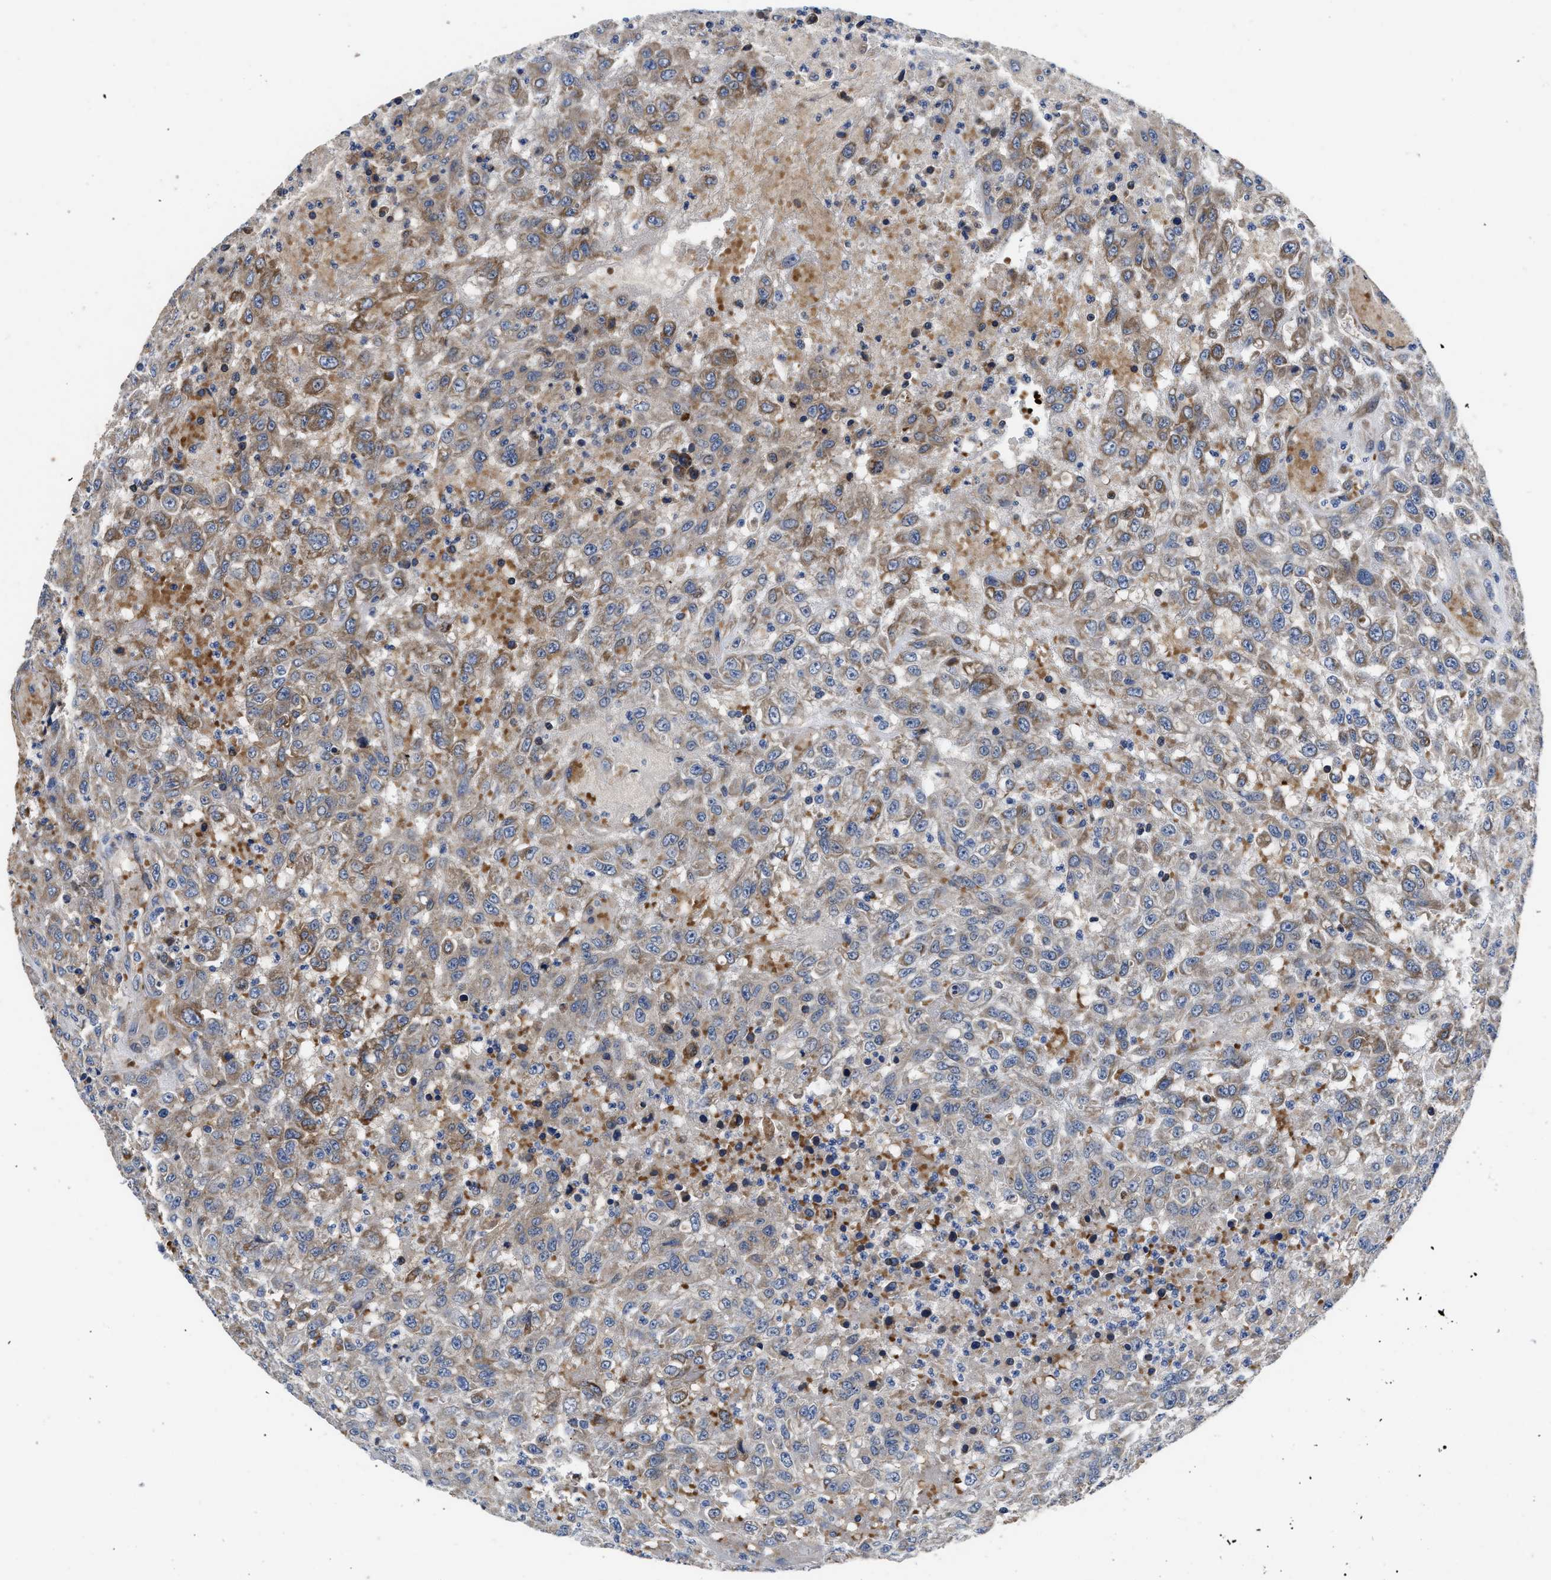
{"staining": {"intensity": "moderate", "quantity": "25%-75%", "location": "cytoplasmic/membranous"}, "tissue": "urothelial cancer", "cell_type": "Tumor cells", "image_type": "cancer", "snomed": [{"axis": "morphology", "description": "Urothelial carcinoma, High grade"}, {"axis": "topography", "description": "Urinary bladder"}], "caption": "Urothelial cancer tissue shows moderate cytoplasmic/membranous positivity in approximately 25%-75% of tumor cells", "gene": "RINT1", "patient": {"sex": "male", "age": 46}}